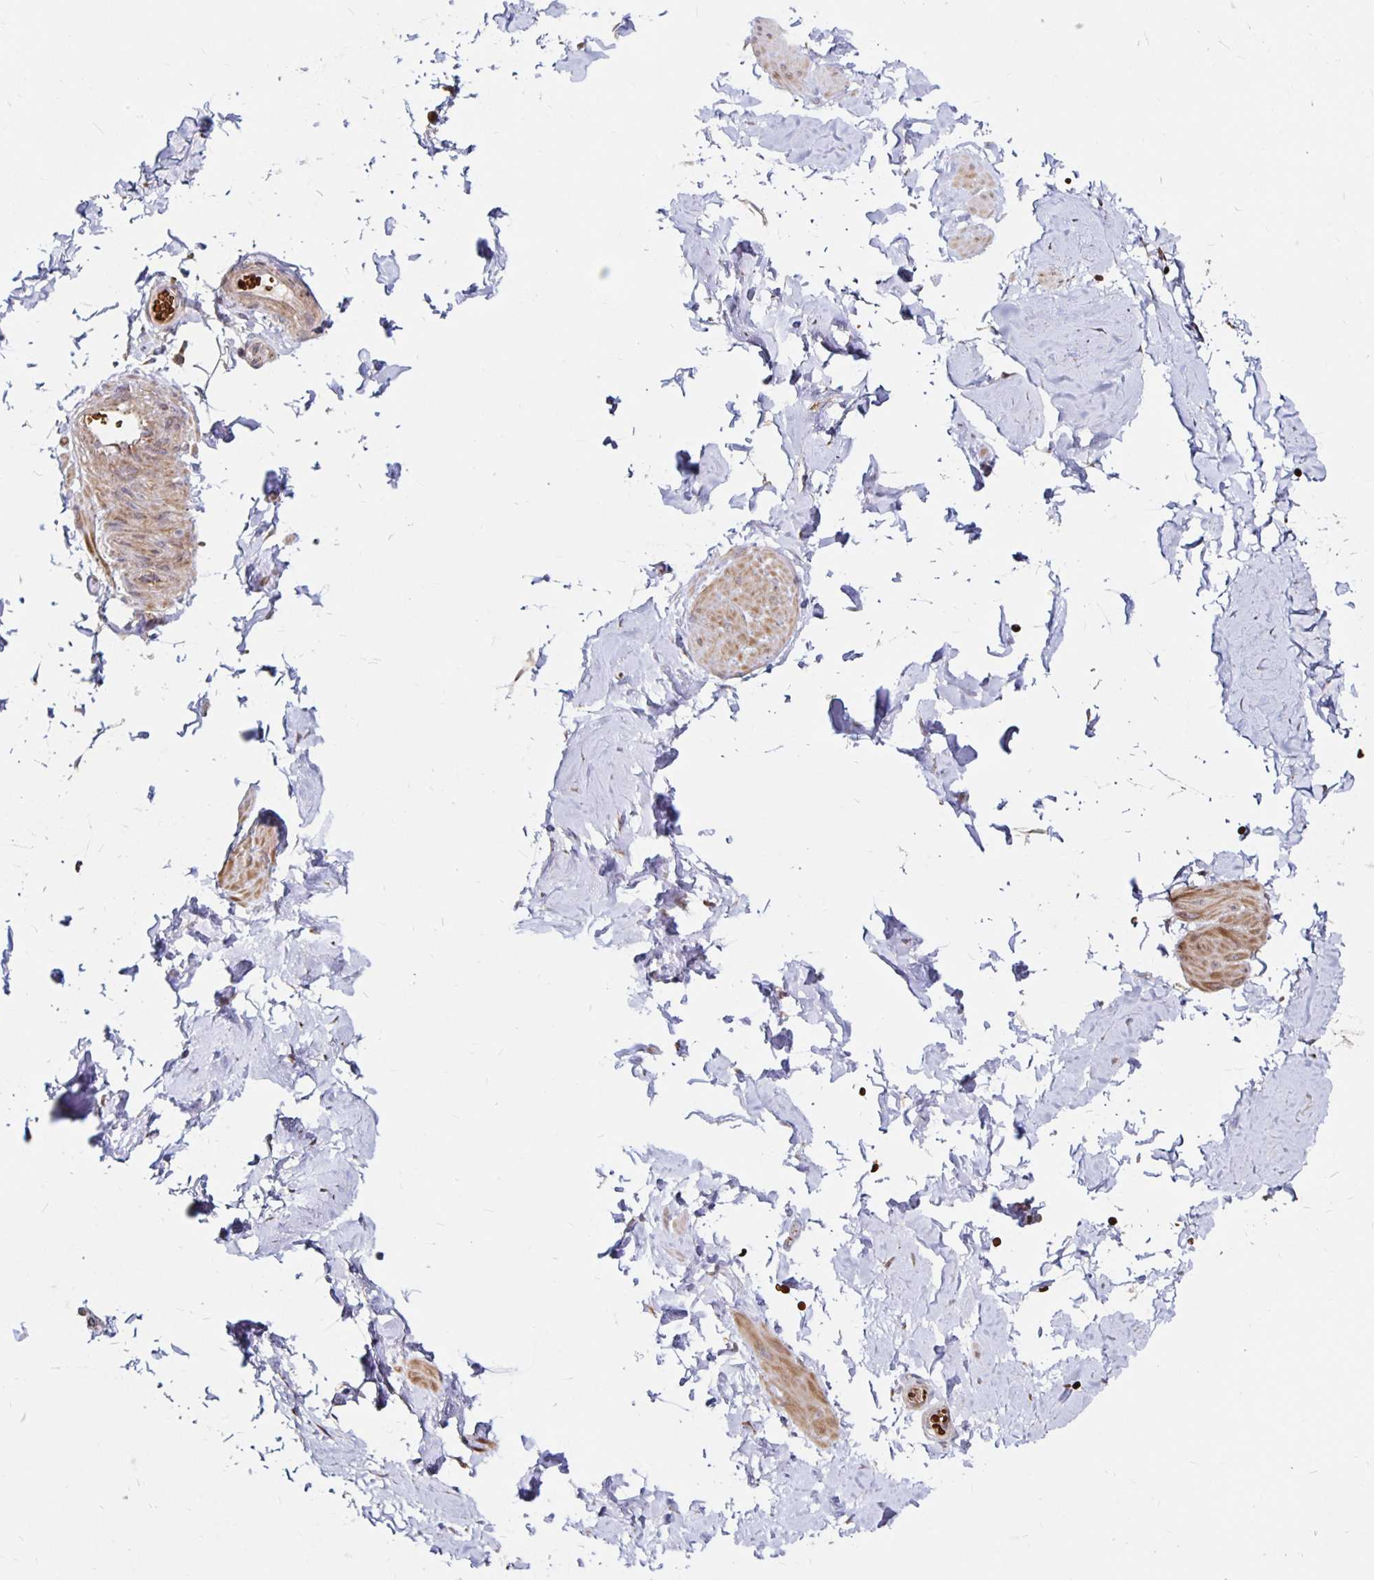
{"staining": {"intensity": "moderate", "quantity": "<25%", "location": "cytoplasmic/membranous"}, "tissue": "adipose tissue", "cell_type": "Adipocytes", "image_type": "normal", "snomed": [{"axis": "morphology", "description": "Normal tissue, NOS"}, {"axis": "topography", "description": "Epididymis, spermatic cord, NOS"}, {"axis": "topography", "description": "Epididymis"}, {"axis": "topography", "description": "Peripheral nerve tissue"}], "caption": "The histopathology image demonstrates a brown stain indicating the presence of a protein in the cytoplasmic/membranous of adipocytes in adipose tissue.", "gene": "MRPL28", "patient": {"sex": "male", "age": 29}}